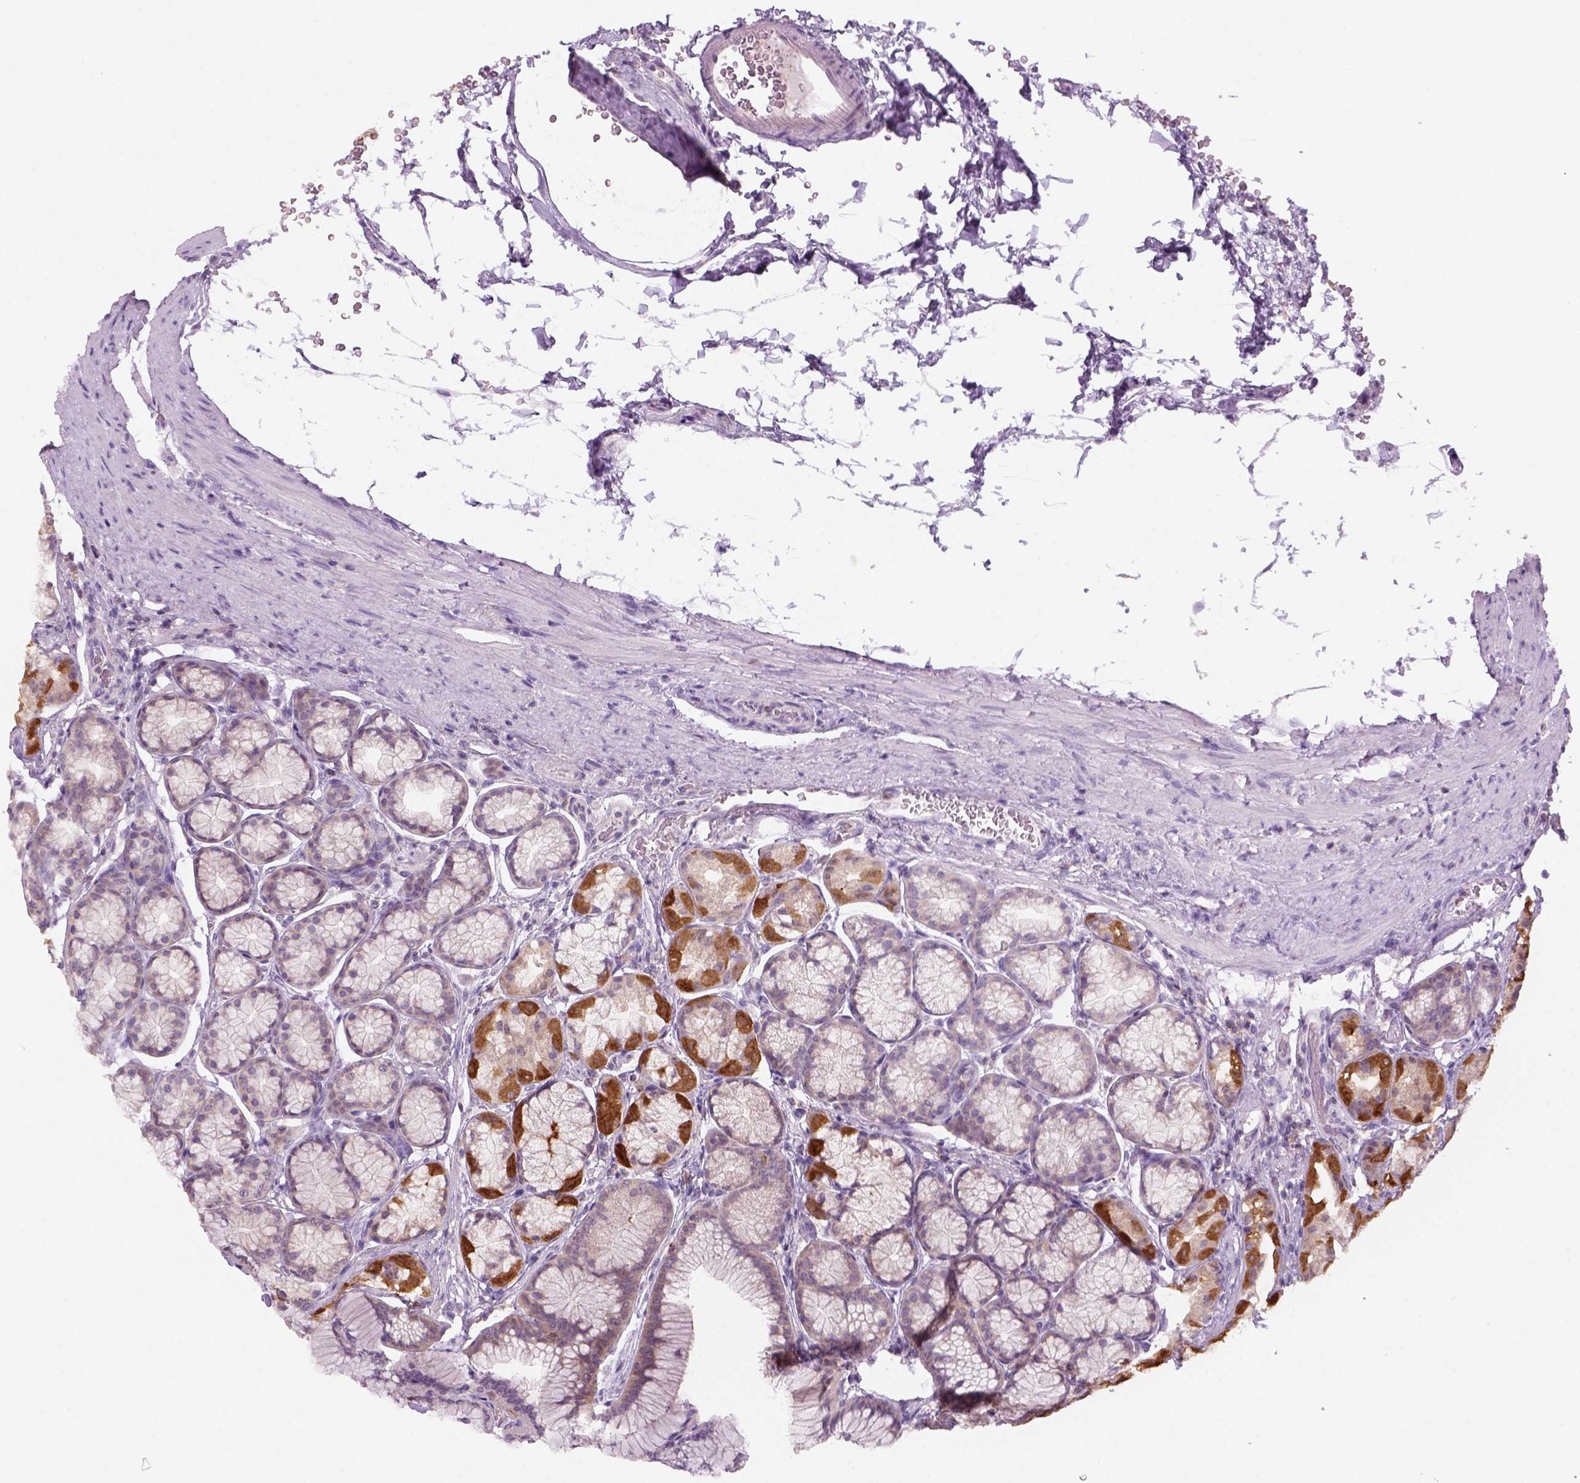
{"staining": {"intensity": "strong", "quantity": "25%-75%", "location": "cytoplasmic/membranous"}, "tissue": "stomach", "cell_type": "Glandular cells", "image_type": "normal", "snomed": [{"axis": "morphology", "description": "Normal tissue, NOS"}, {"axis": "morphology", "description": "Adenocarcinoma, NOS"}, {"axis": "morphology", "description": "Adenocarcinoma, High grade"}, {"axis": "topography", "description": "Stomach, upper"}, {"axis": "topography", "description": "Stomach"}], "caption": "Normal stomach exhibits strong cytoplasmic/membranous expression in approximately 25%-75% of glandular cells Nuclei are stained in blue..", "gene": "GOT1", "patient": {"sex": "female", "age": 65}}